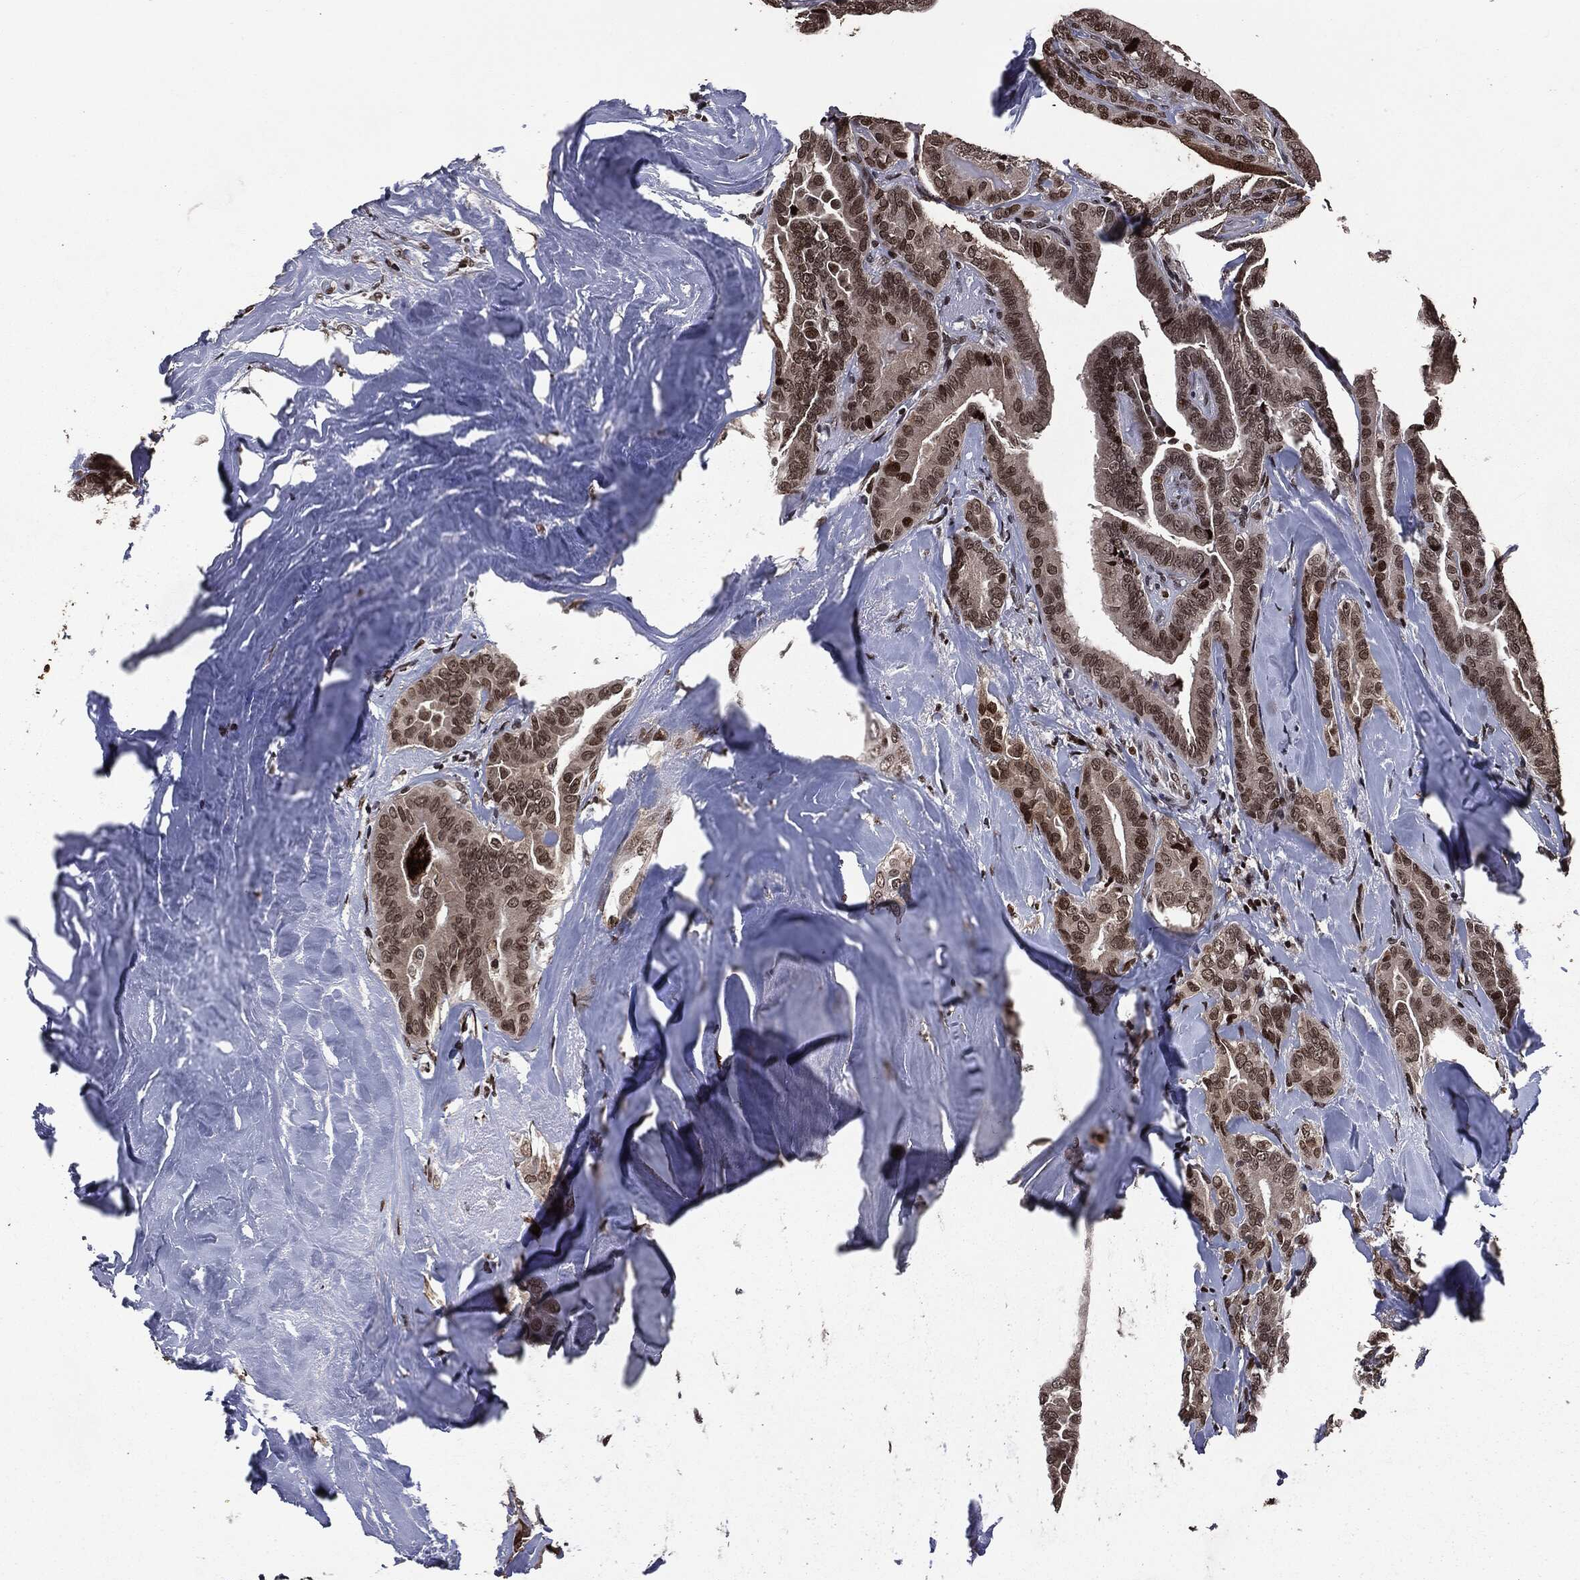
{"staining": {"intensity": "strong", "quantity": "25%-75%", "location": "nuclear"}, "tissue": "thyroid cancer", "cell_type": "Tumor cells", "image_type": "cancer", "snomed": [{"axis": "morphology", "description": "Papillary adenocarcinoma, NOS"}, {"axis": "topography", "description": "Thyroid gland"}], "caption": "IHC (DAB) staining of papillary adenocarcinoma (thyroid) shows strong nuclear protein expression in approximately 25%-75% of tumor cells. The protein of interest is stained brown, and the nuclei are stained in blue (DAB (3,3'-diaminobenzidine) IHC with brightfield microscopy, high magnification).", "gene": "DVL2", "patient": {"sex": "male", "age": 61}}